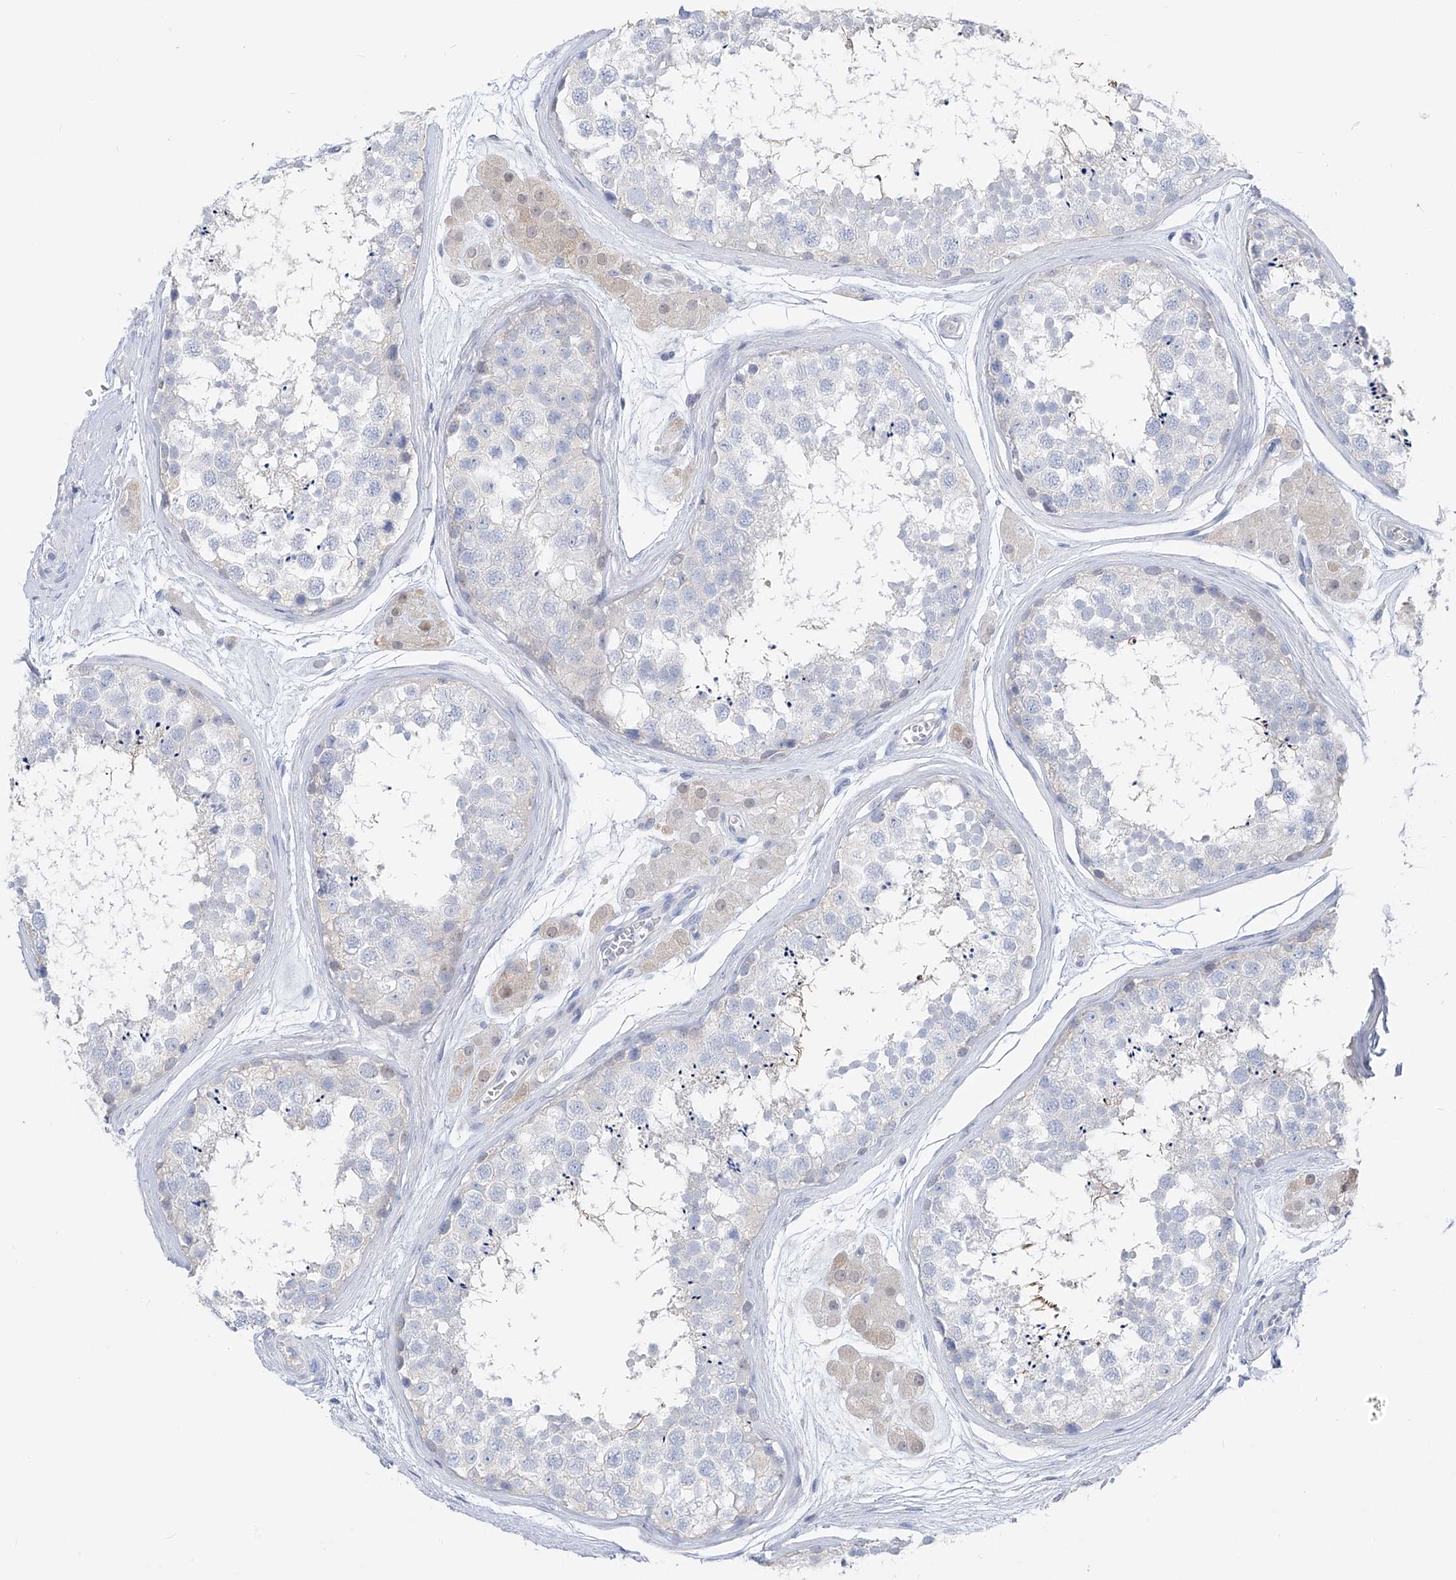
{"staining": {"intensity": "negative", "quantity": "none", "location": "none"}, "tissue": "testis", "cell_type": "Cells in seminiferous ducts", "image_type": "normal", "snomed": [{"axis": "morphology", "description": "Normal tissue, NOS"}, {"axis": "topography", "description": "Testis"}], "caption": "This micrograph is of normal testis stained with immunohistochemistry (IHC) to label a protein in brown with the nuclei are counter-stained blue. There is no positivity in cells in seminiferous ducts. The staining was performed using DAB (3,3'-diaminobenzidine) to visualize the protein expression in brown, while the nuclei were stained in blue with hematoxylin (Magnification: 20x).", "gene": "UFL1", "patient": {"sex": "male", "age": 56}}